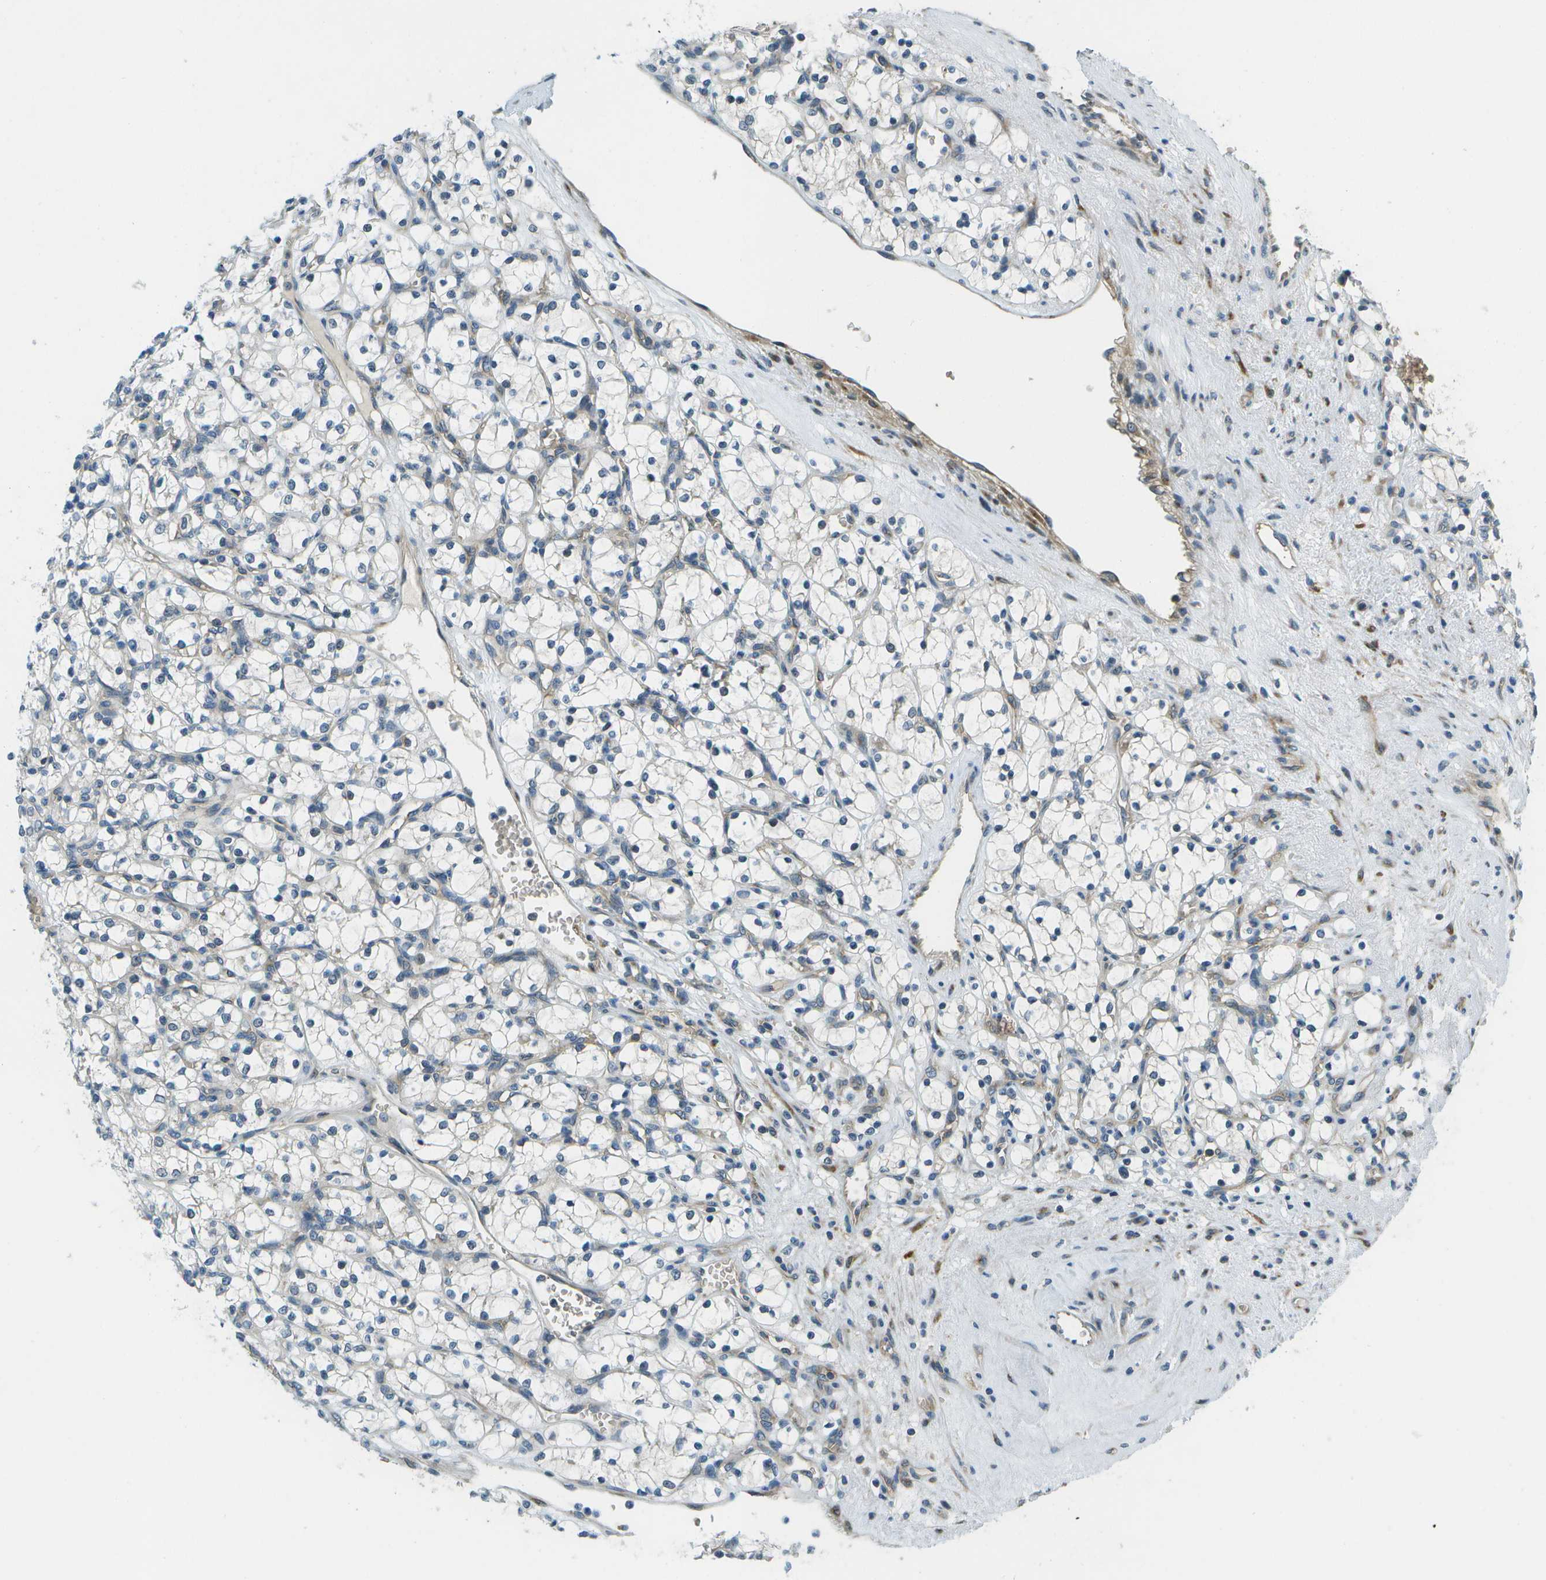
{"staining": {"intensity": "negative", "quantity": "none", "location": "none"}, "tissue": "renal cancer", "cell_type": "Tumor cells", "image_type": "cancer", "snomed": [{"axis": "morphology", "description": "Adenocarcinoma, NOS"}, {"axis": "topography", "description": "Kidney"}], "caption": "Protein analysis of adenocarcinoma (renal) demonstrates no significant positivity in tumor cells.", "gene": "CTIF", "patient": {"sex": "female", "age": 69}}